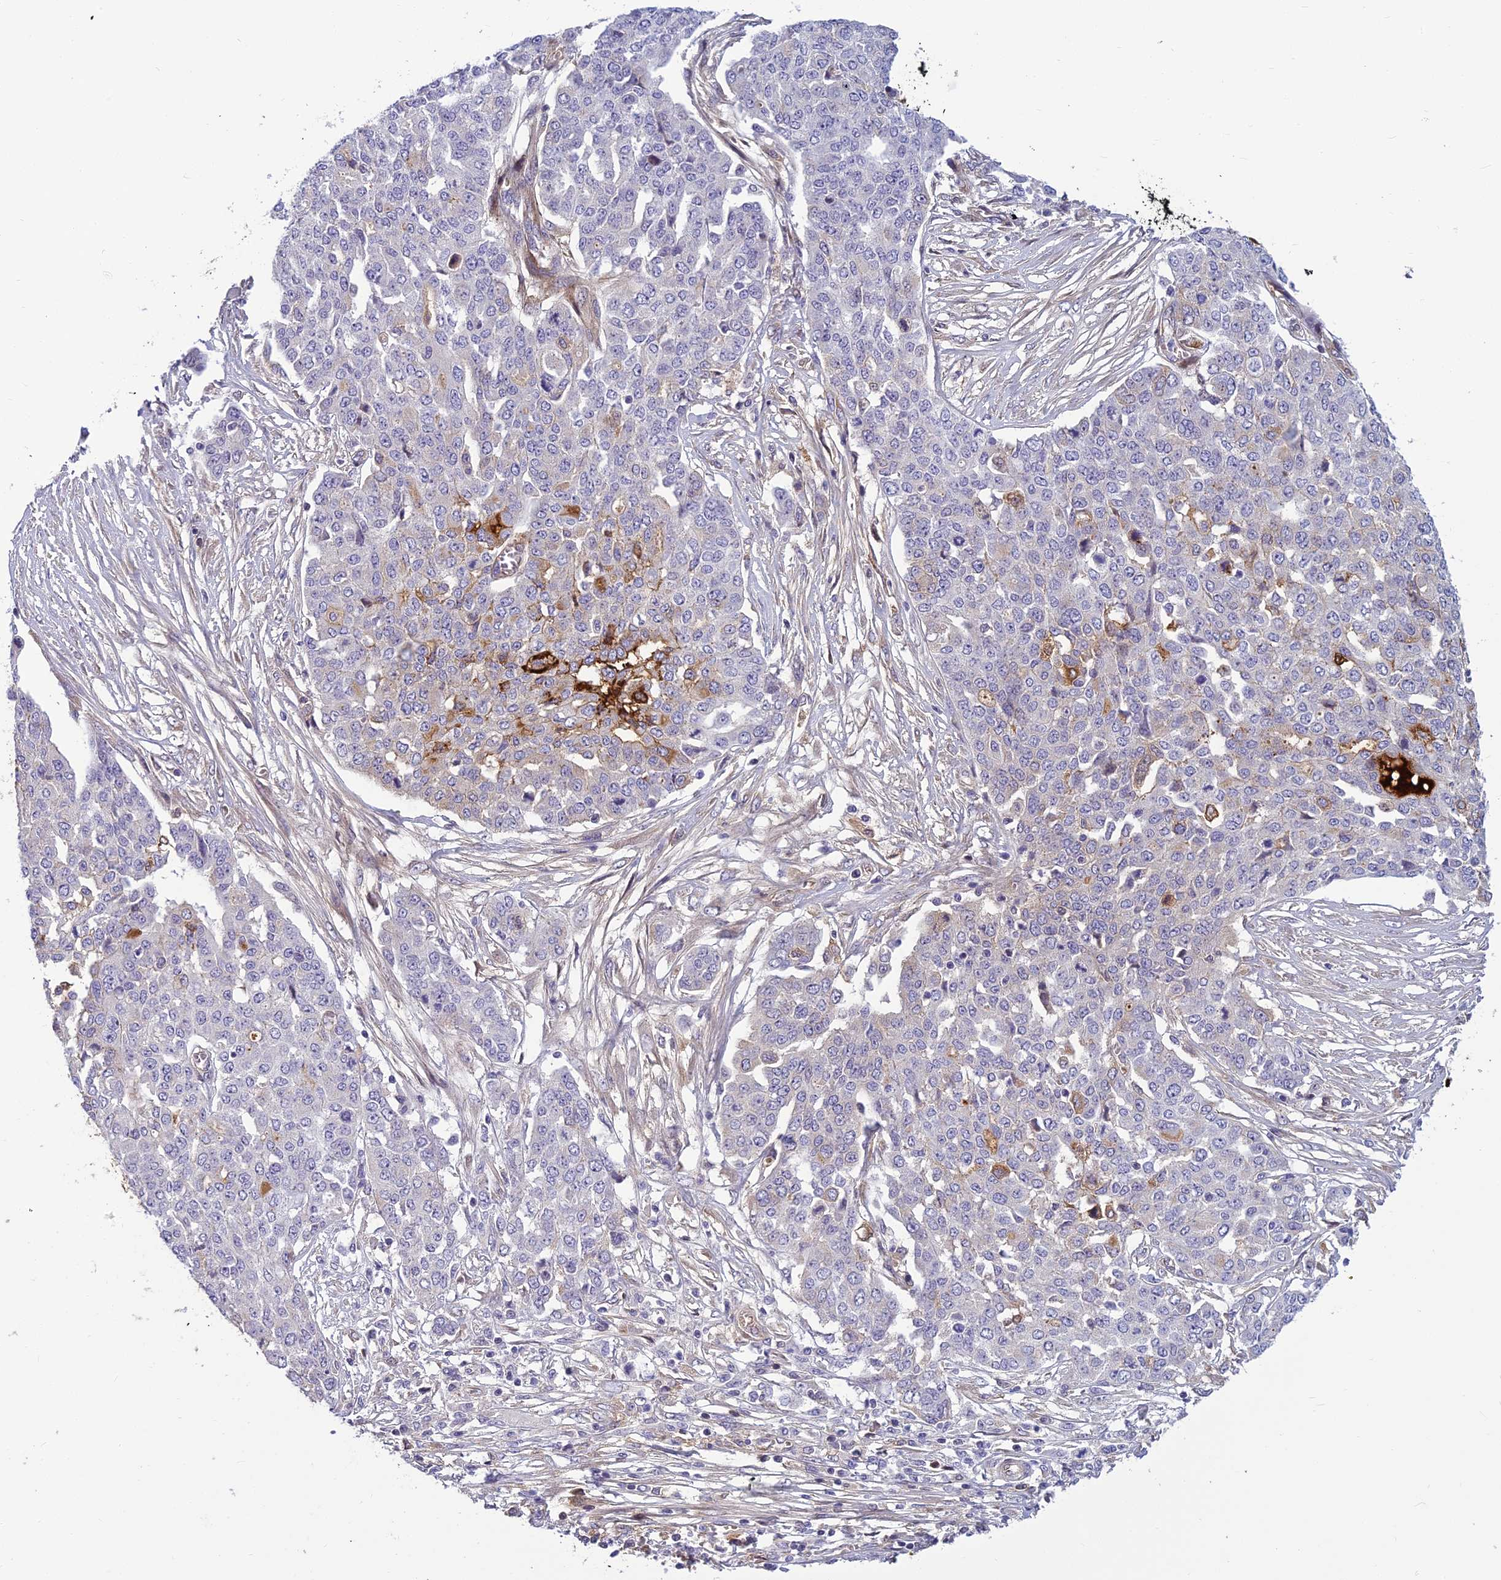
{"staining": {"intensity": "negative", "quantity": "none", "location": "none"}, "tissue": "ovarian cancer", "cell_type": "Tumor cells", "image_type": "cancer", "snomed": [{"axis": "morphology", "description": "Cystadenocarcinoma, serous, NOS"}, {"axis": "topography", "description": "Soft tissue"}, {"axis": "topography", "description": "Ovary"}], "caption": "High magnification brightfield microscopy of ovarian cancer (serous cystadenocarcinoma) stained with DAB (brown) and counterstained with hematoxylin (blue): tumor cells show no significant positivity. (DAB immunohistochemistry (IHC), high magnification).", "gene": "CLEC11A", "patient": {"sex": "female", "age": 57}}